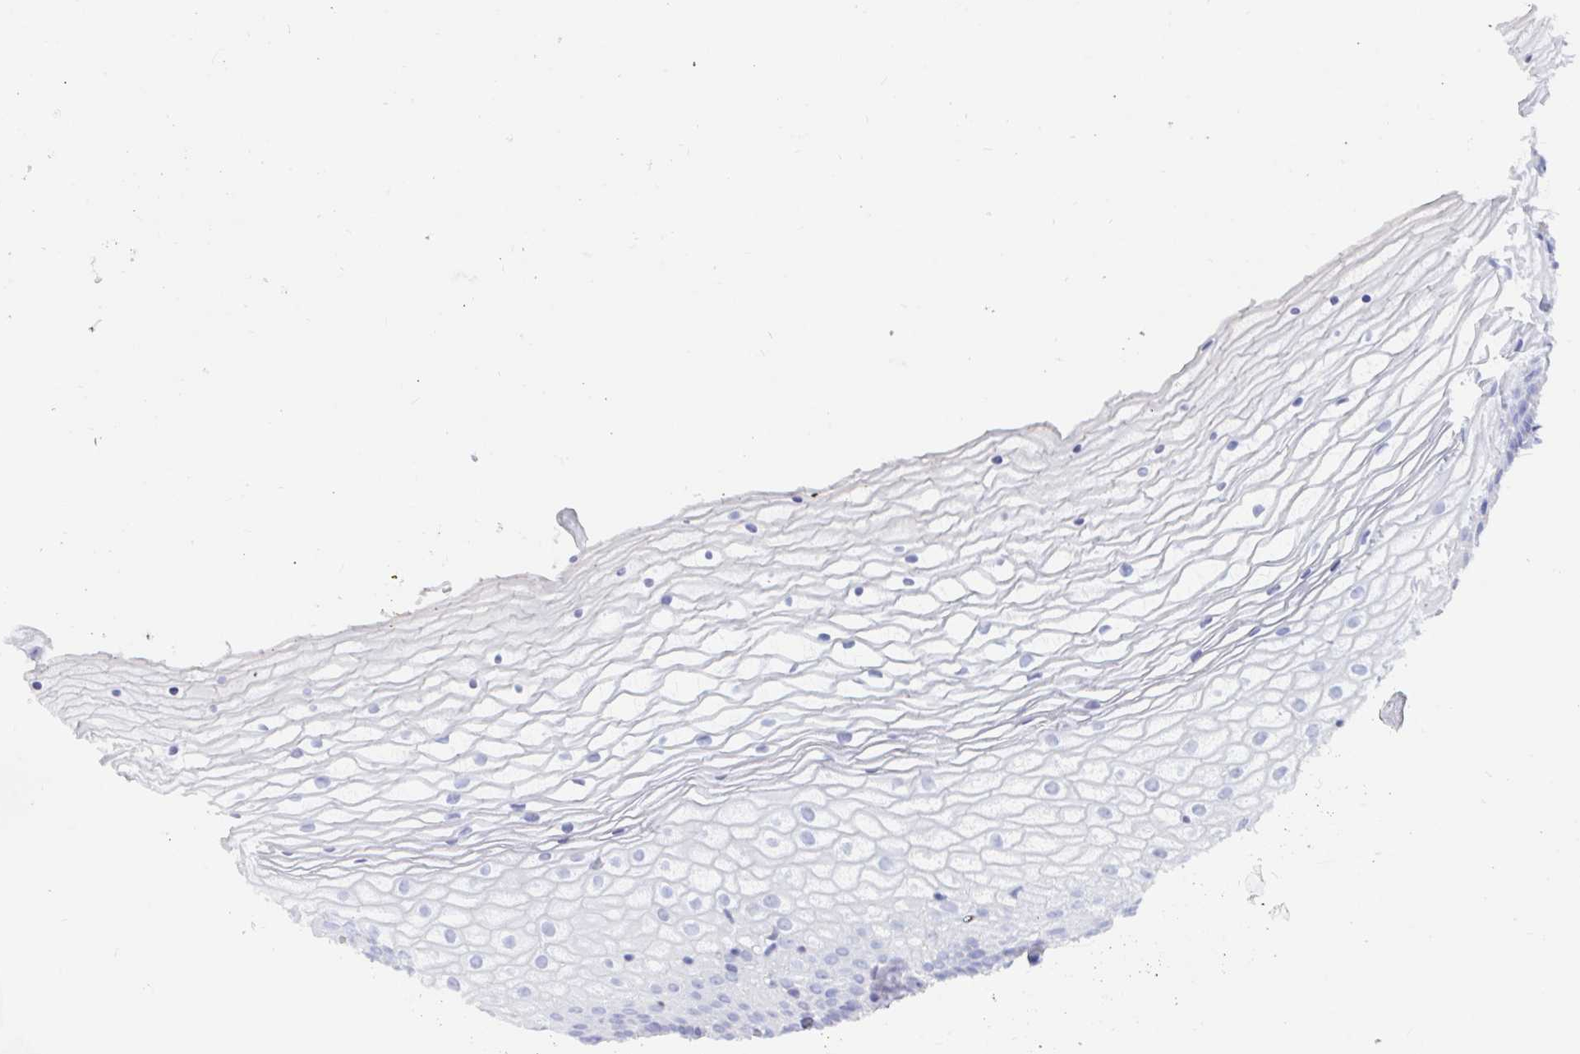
{"staining": {"intensity": "negative", "quantity": "none", "location": "none"}, "tissue": "vagina", "cell_type": "Squamous epithelial cells", "image_type": "normal", "snomed": [{"axis": "morphology", "description": "Normal tissue, NOS"}, {"axis": "topography", "description": "Vagina"}], "caption": "Immunohistochemical staining of unremarkable vagina demonstrates no significant expression in squamous epithelial cells. (DAB (3,3'-diaminobenzidine) immunohistochemistry, high magnification).", "gene": "ZNHIT2", "patient": {"sex": "female", "age": 56}}